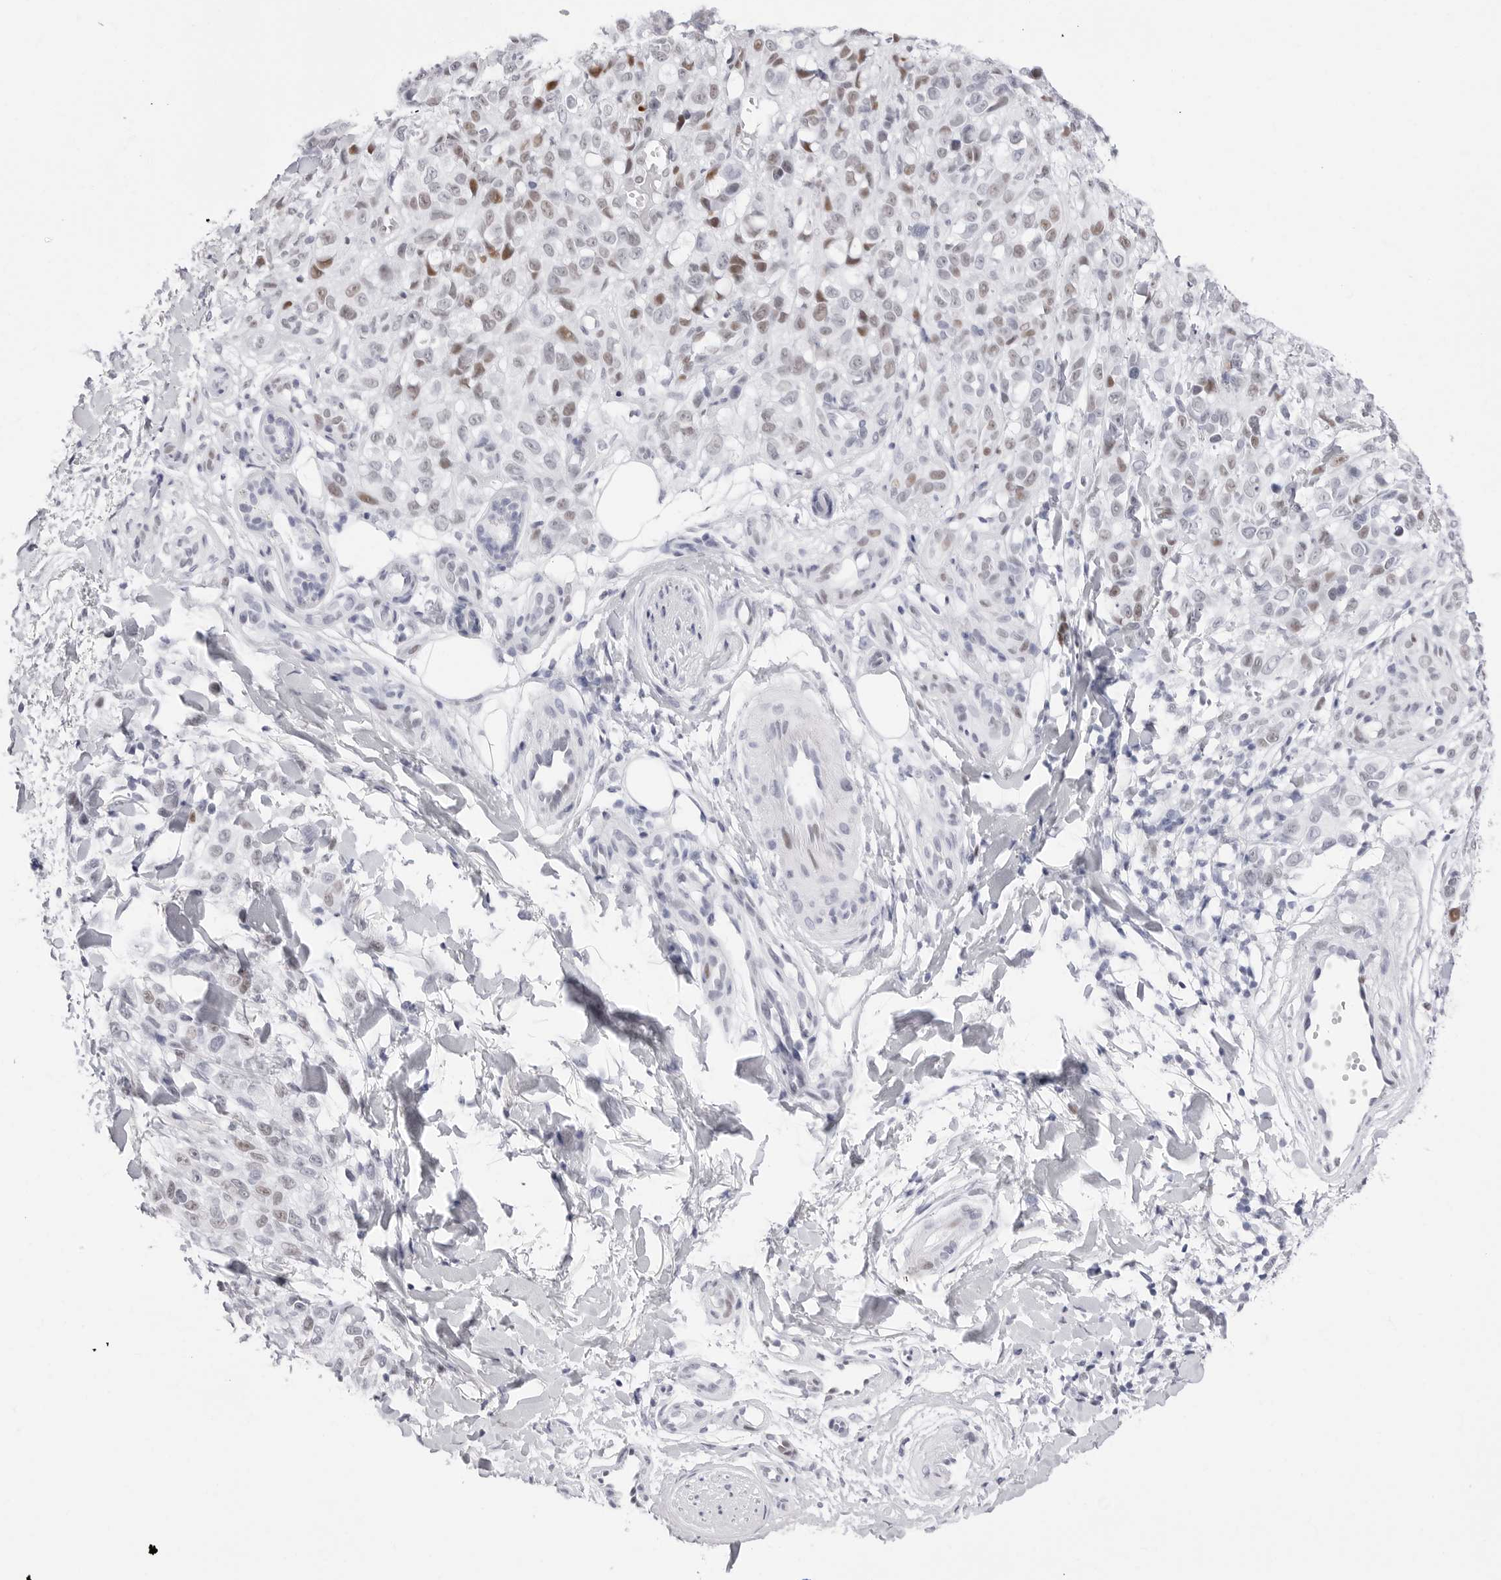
{"staining": {"intensity": "weak", "quantity": "25%-75%", "location": "nuclear"}, "tissue": "melanoma", "cell_type": "Tumor cells", "image_type": "cancer", "snomed": [{"axis": "morphology", "description": "Malignant melanoma, Metastatic site"}, {"axis": "topography", "description": "Skin"}], "caption": "IHC photomicrograph of neoplastic tissue: malignant melanoma (metastatic site) stained using immunohistochemistry reveals low levels of weak protein expression localized specifically in the nuclear of tumor cells, appearing as a nuclear brown color.", "gene": "NASP", "patient": {"sex": "female", "age": 72}}